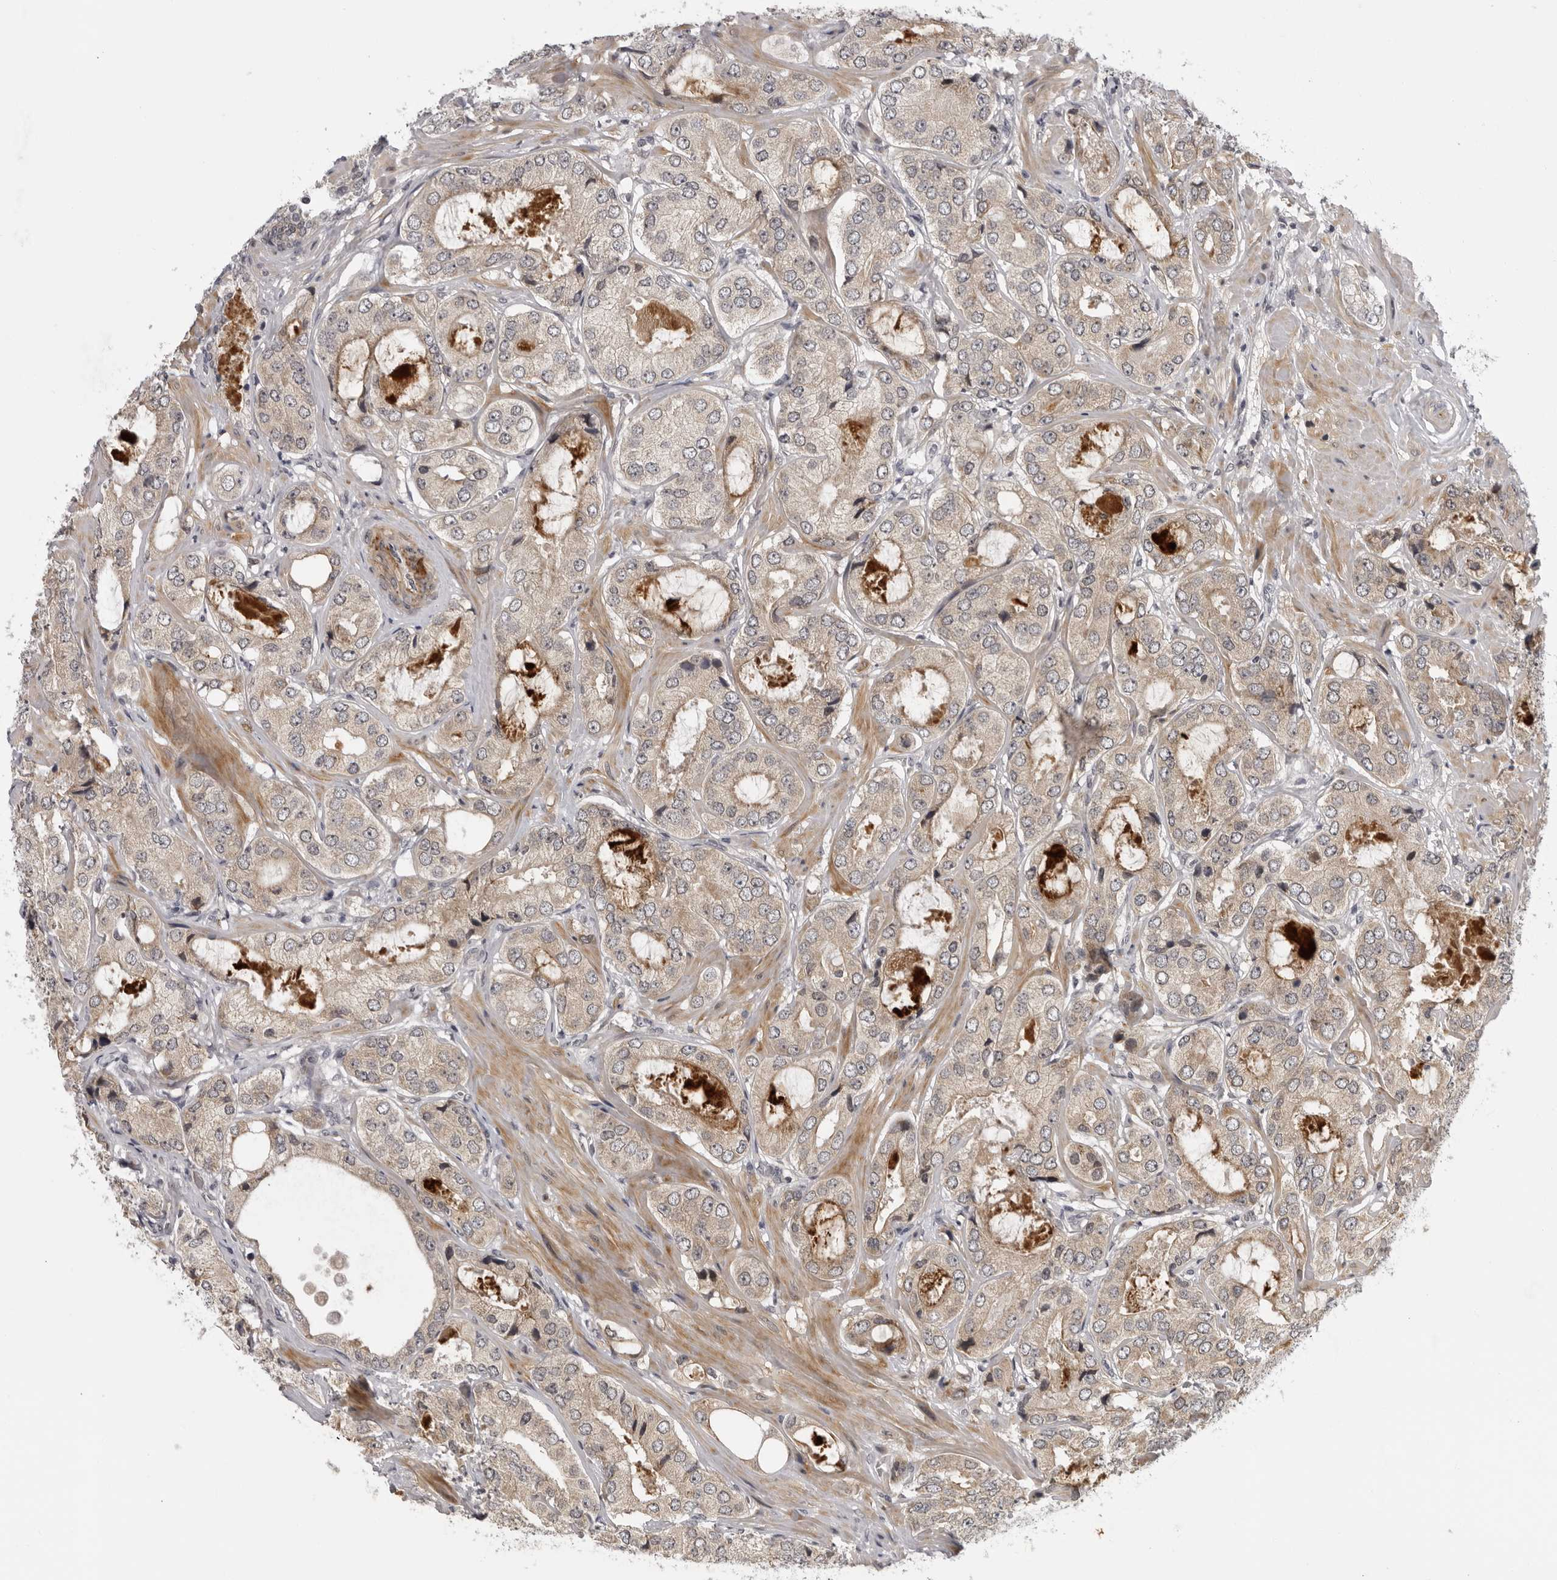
{"staining": {"intensity": "weak", "quantity": ">75%", "location": "cytoplasmic/membranous,nuclear"}, "tissue": "prostate cancer", "cell_type": "Tumor cells", "image_type": "cancer", "snomed": [{"axis": "morphology", "description": "Adenocarcinoma, High grade"}, {"axis": "topography", "description": "Prostate"}], "caption": "Immunohistochemical staining of prostate cancer demonstrates low levels of weak cytoplasmic/membranous and nuclear protein expression in approximately >75% of tumor cells.", "gene": "ALPK2", "patient": {"sex": "male", "age": 59}}